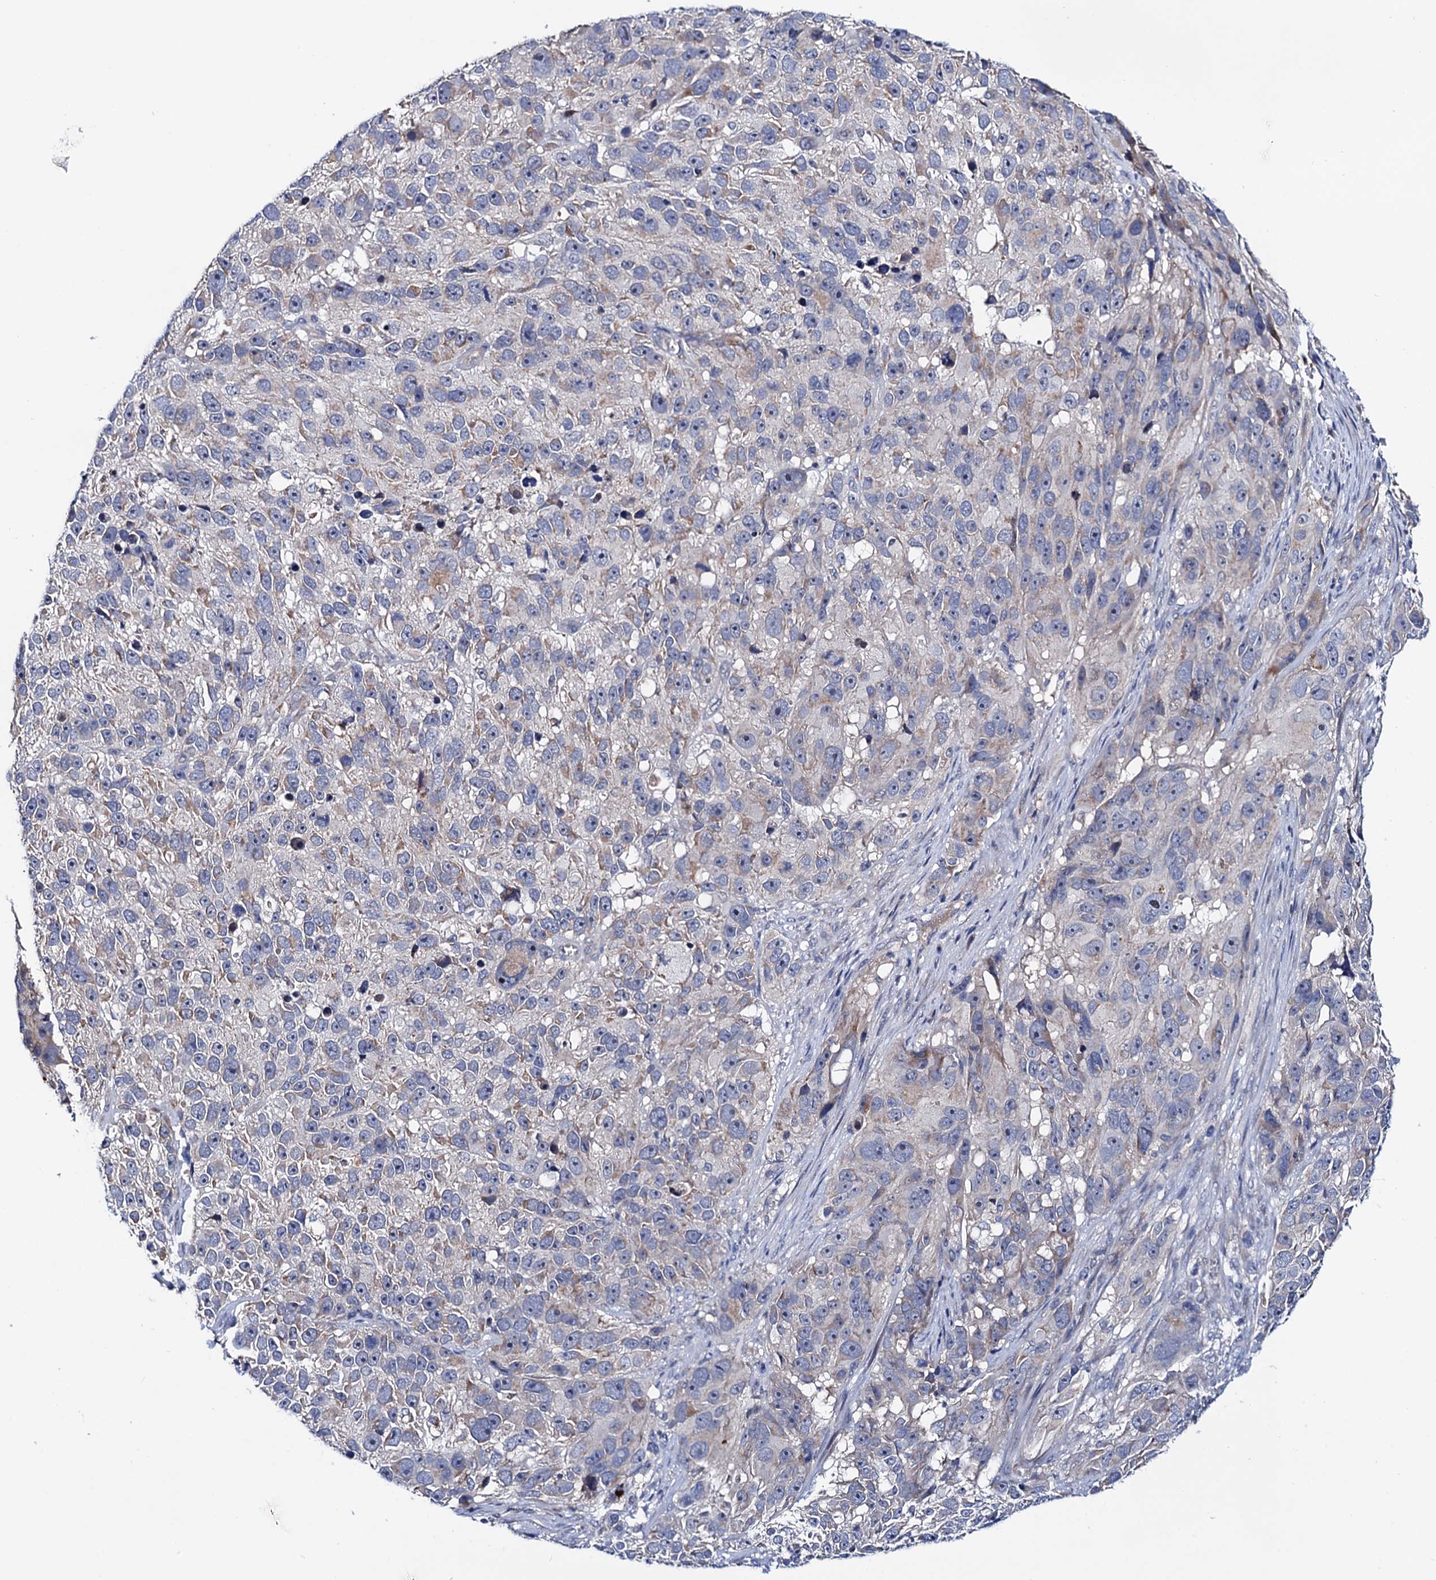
{"staining": {"intensity": "negative", "quantity": "none", "location": "none"}, "tissue": "melanoma", "cell_type": "Tumor cells", "image_type": "cancer", "snomed": [{"axis": "morphology", "description": "Malignant melanoma, NOS"}, {"axis": "topography", "description": "Skin"}], "caption": "IHC histopathology image of neoplastic tissue: malignant melanoma stained with DAB shows no significant protein expression in tumor cells. The staining was performed using DAB to visualize the protein expression in brown, while the nuclei were stained in blue with hematoxylin (Magnification: 20x).", "gene": "MRPL48", "patient": {"sex": "male", "age": 84}}